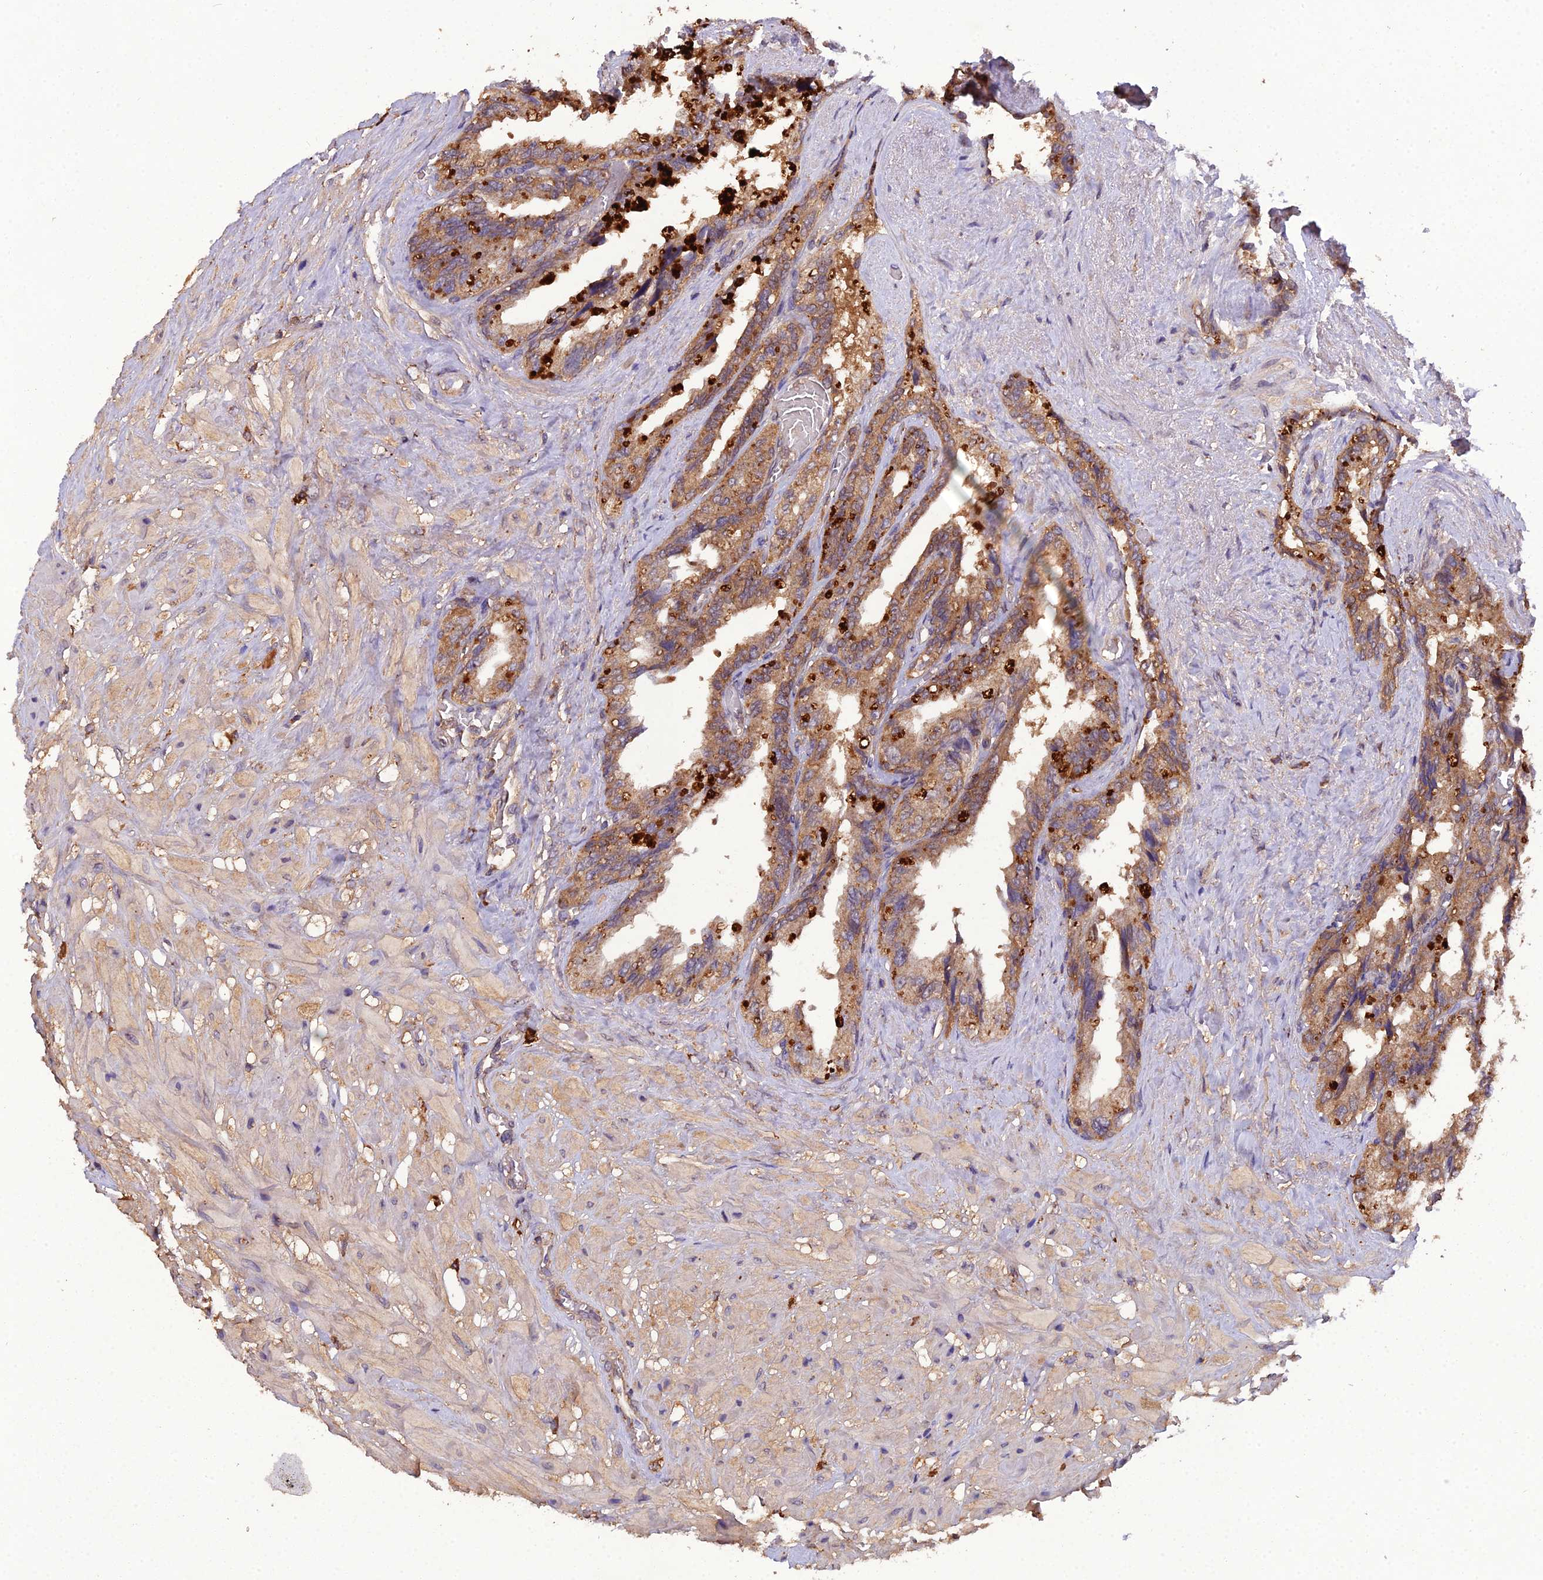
{"staining": {"intensity": "moderate", "quantity": ">75%", "location": "cytoplasmic/membranous"}, "tissue": "seminal vesicle", "cell_type": "Glandular cells", "image_type": "normal", "snomed": [{"axis": "morphology", "description": "Normal tissue, NOS"}, {"axis": "topography", "description": "Seminal veicle"}, {"axis": "topography", "description": "Peripheral nerve tissue"}], "caption": "Immunohistochemical staining of benign seminal vesicle demonstrates >75% levels of moderate cytoplasmic/membranous protein expression in approximately >75% of glandular cells.", "gene": "TMEM258", "patient": {"sex": "male", "age": 60}}